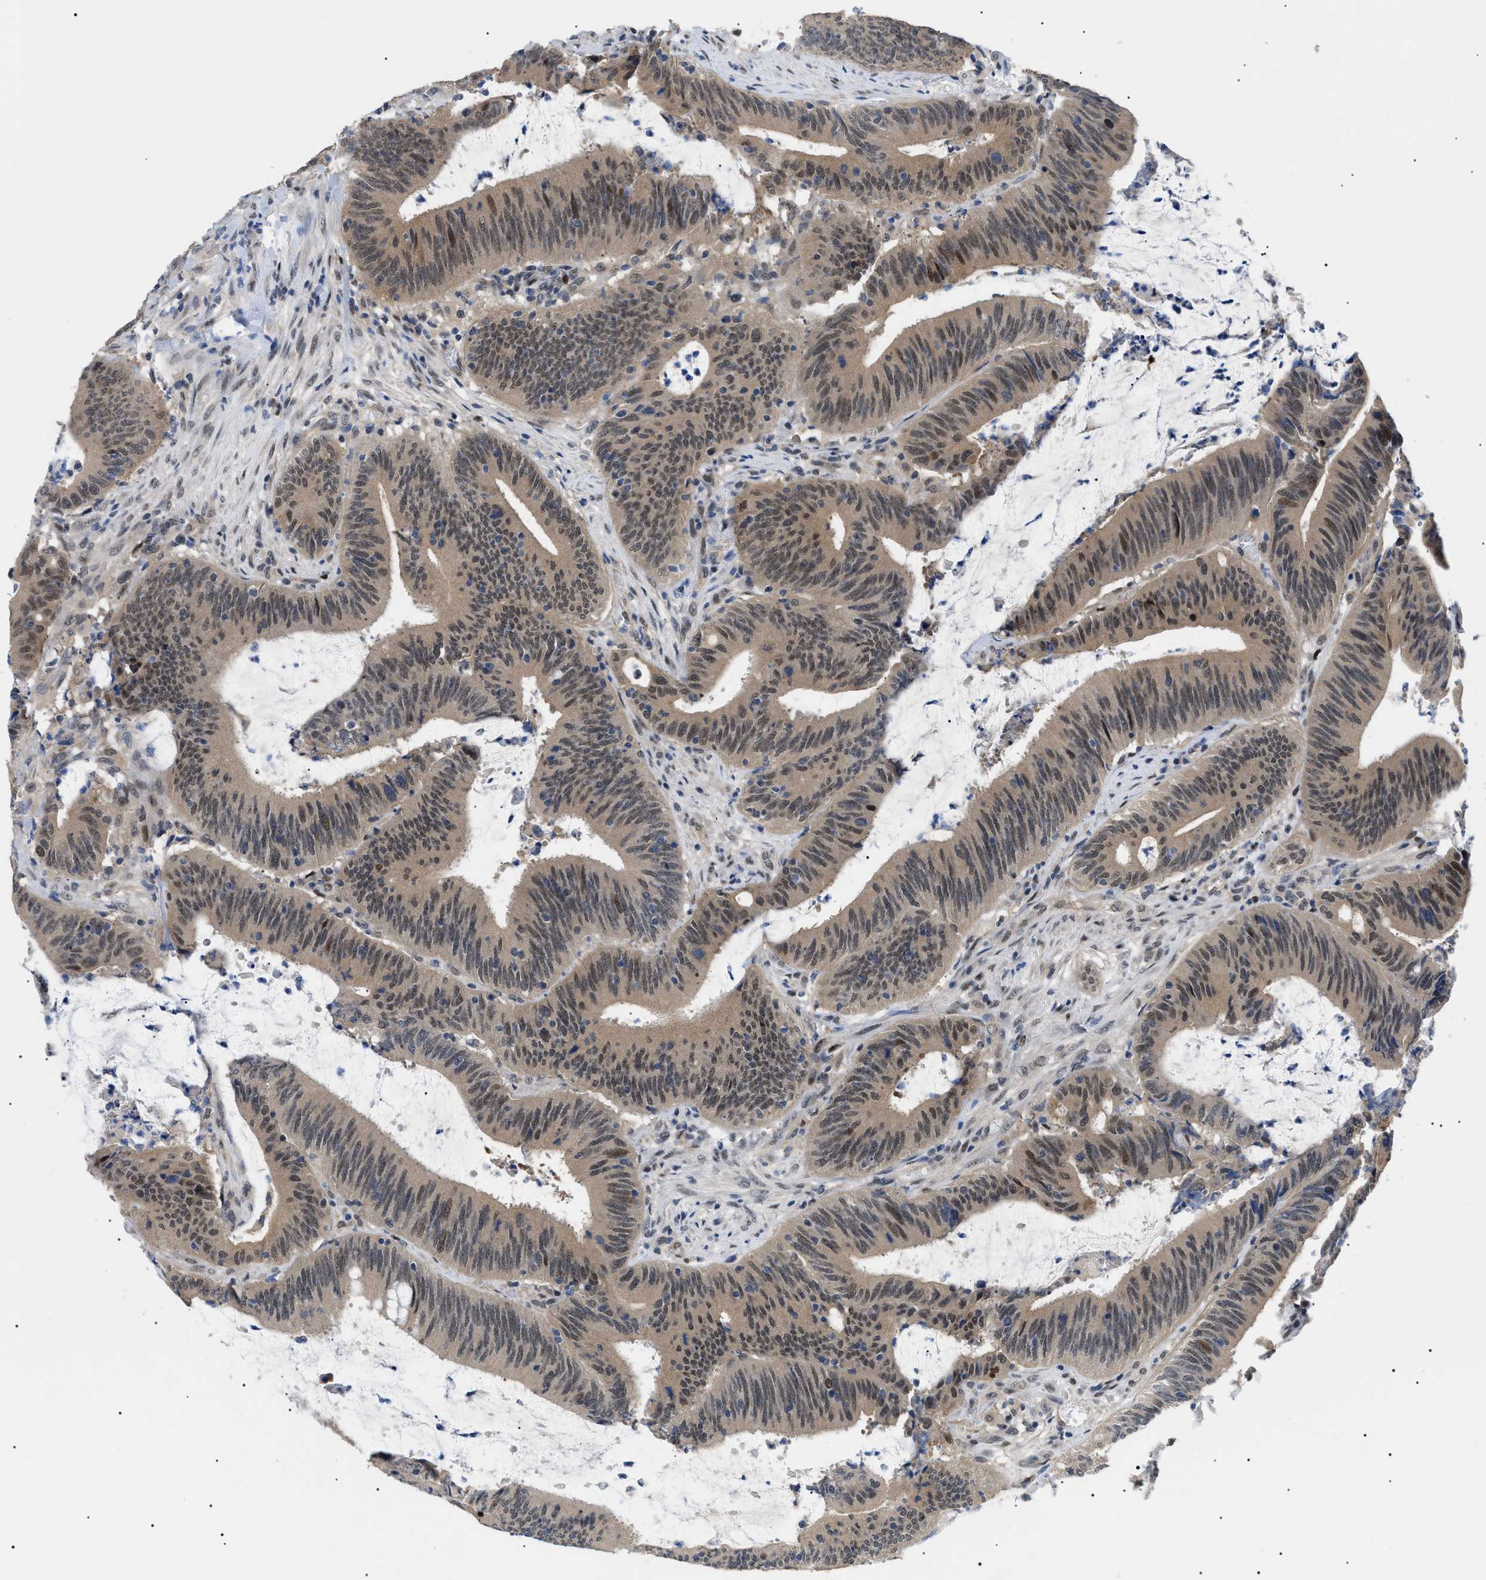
{"staining": {"intensity": "weak", "quantity": ">75%", "location": "cytoplasmic/membranous,nuclear"}, "tissue": "colorectal cancer", "cell_type": "Tumor cells", "image_type": "cancer", "snomed": [{"axis": "morphology", "description": "Normal tissue, NOS"}, {"axis": "morphology", "description": "Adenocarcinoma, NOS"}, {"axis": "topography", "description": "Rectum"}], "caption": "The immunohistochemical stain shows weak cytoplasmic/membranous and nuclear staining in tumor cells of colorectal adenocarcinoma tissue.", "gene": "GARRE1", "patient": {"sex": "female", "age": 66}}